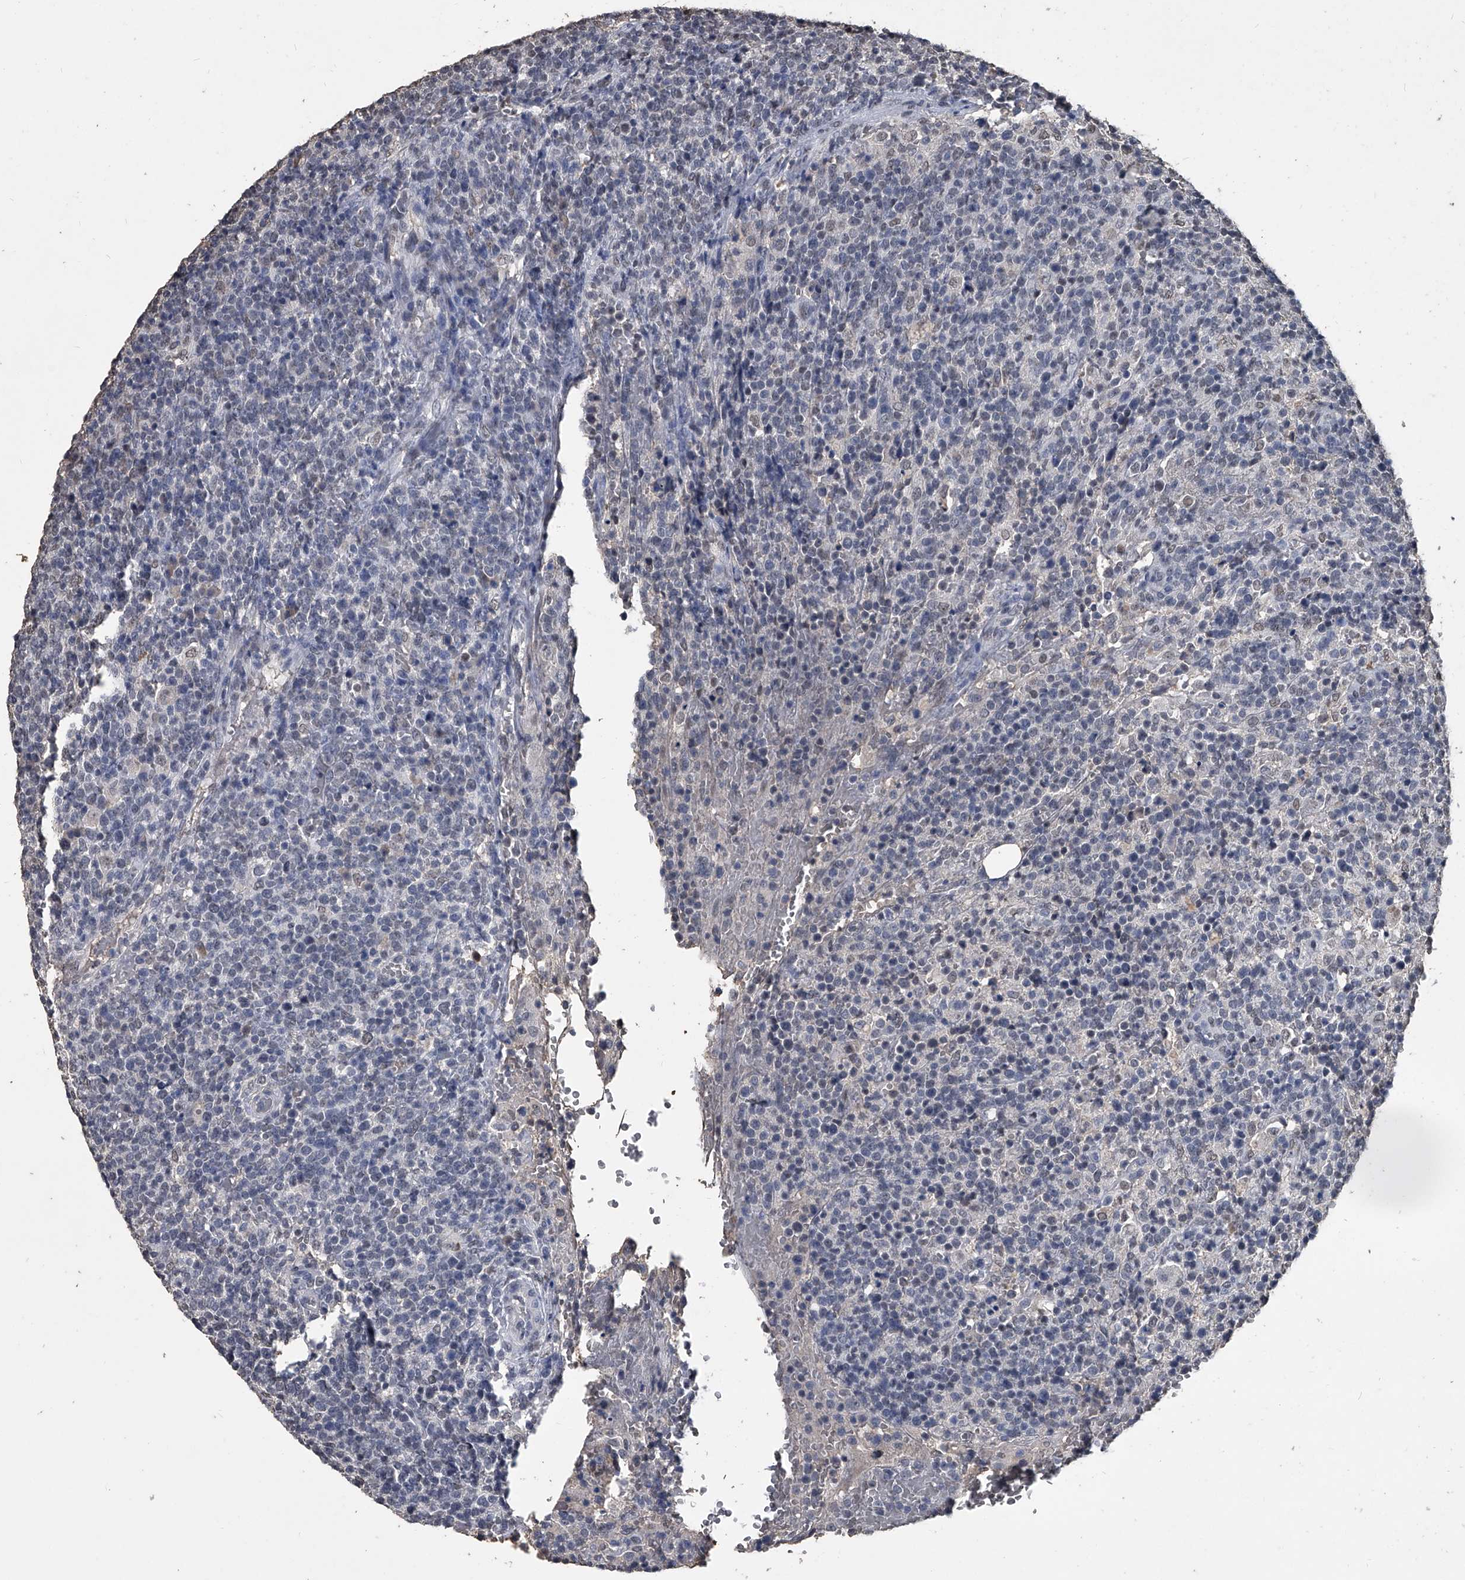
{"staining": {"intensity": "negative", "quantity": "none", "location": "none"}, "tissue": "lymphoma", "cell_type": "Tumor cells", "image_type": "cancer", "snomed": [{"axis": "morphology", "description": "Malignant lymphoma, non-Hodgkin's type, High grade"}, {"axis": "topography", "description": "Lymph node"}], "caption": "Lymphoma was stained to show a protein in brown. There is no significant staining in tumor cells.", "gene": "MATR3", "patient": {"sex": "male", "age": 61}}